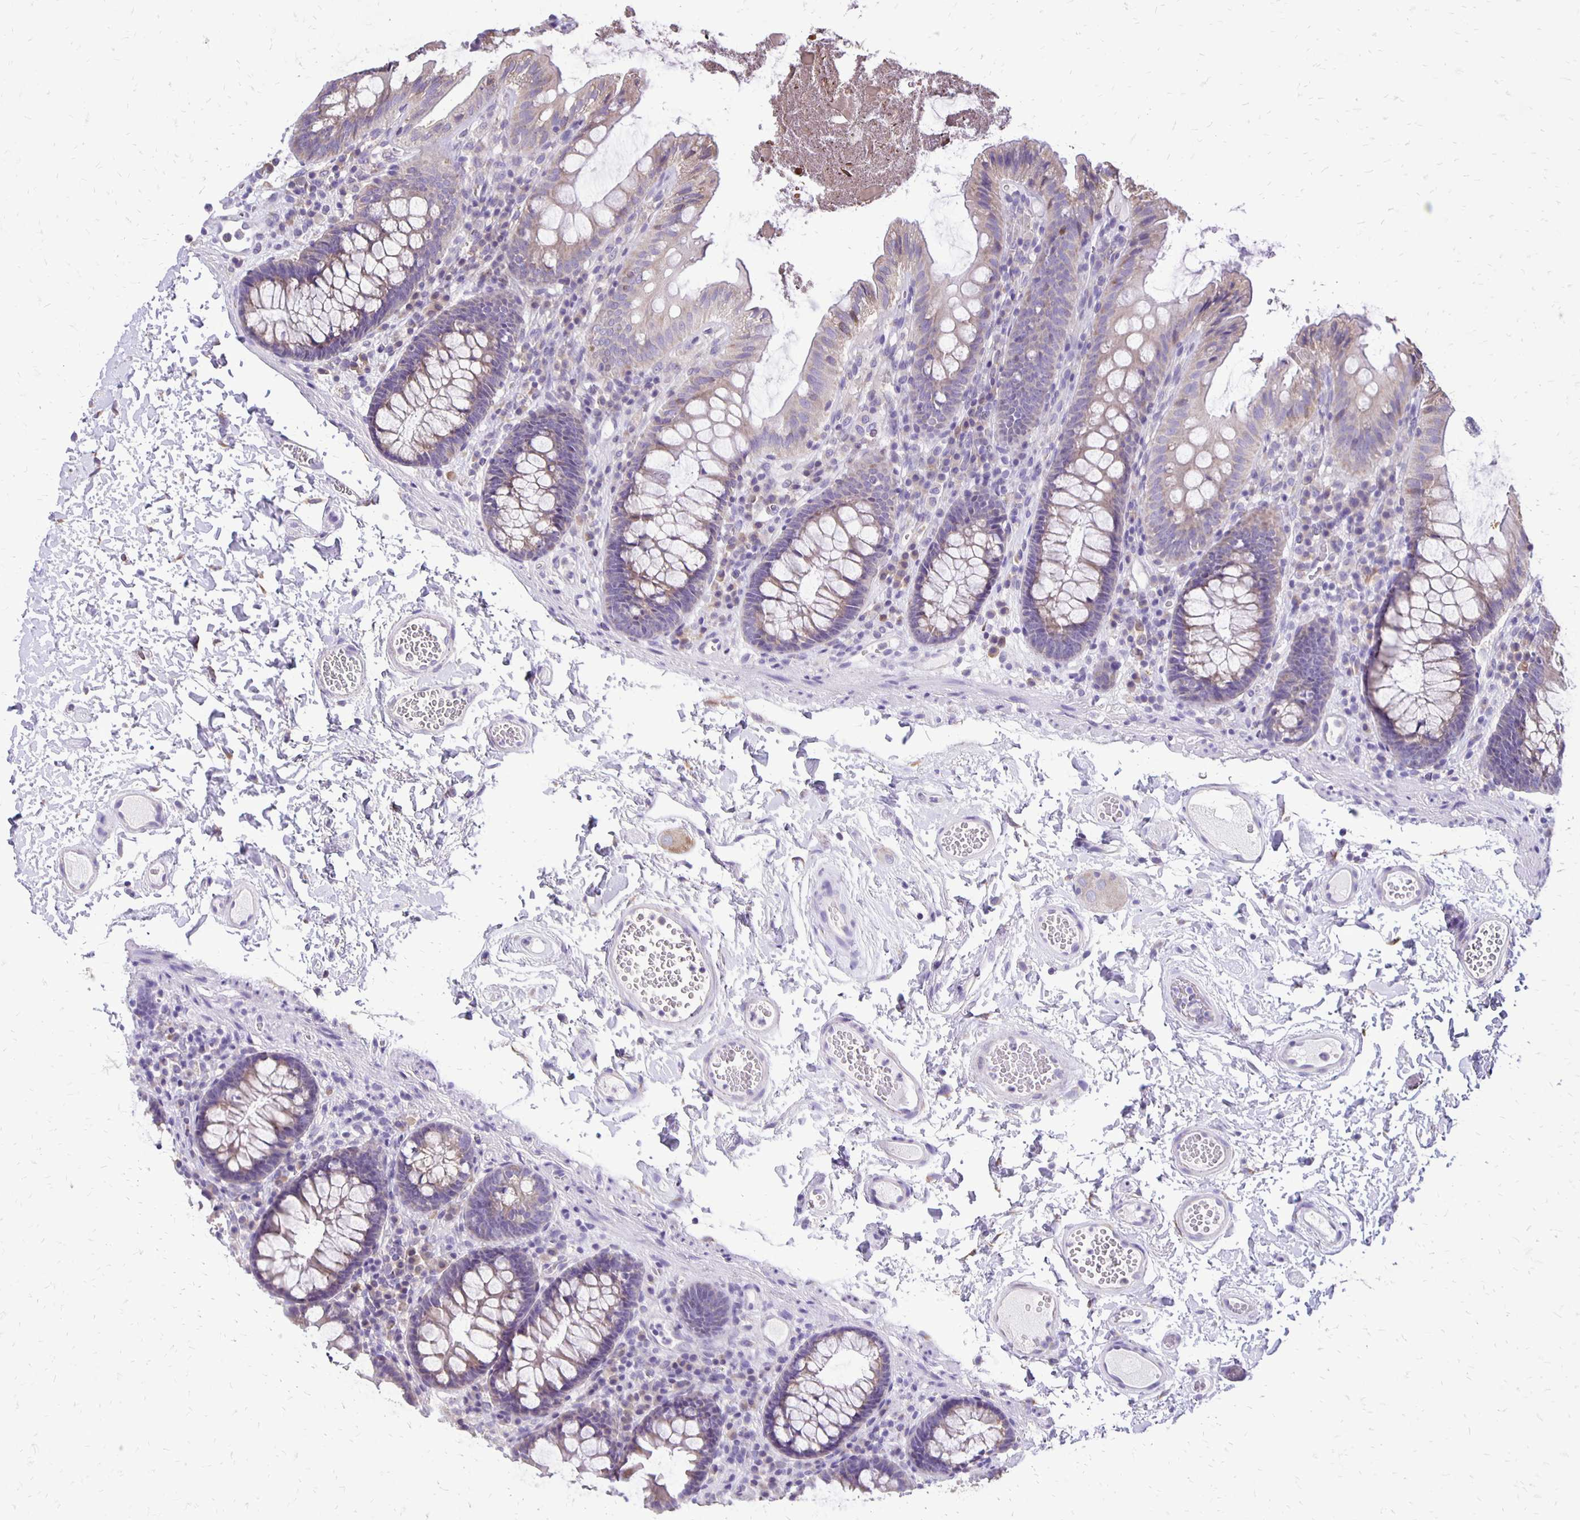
{"staining": {"intensity": "negative", "quantity": "none", "location": "none"}, "tissue": "colon", "cell_type": "Endothelial cells", "image_type": "normal", "snomed": [{"axis": "morphology", "description": "Normal tissue, NOS"}, {"axis": "topography", "description": "Colon"}, {"axis": "topography", "description": "Peripheral nerve tissue"}], "caption": "Immunohistochemistry (IHC) of benign colon displays no positivity in endothelial cells.", "gene": "ANKRD45", "patient": {"sex": "male", "age": 84}}